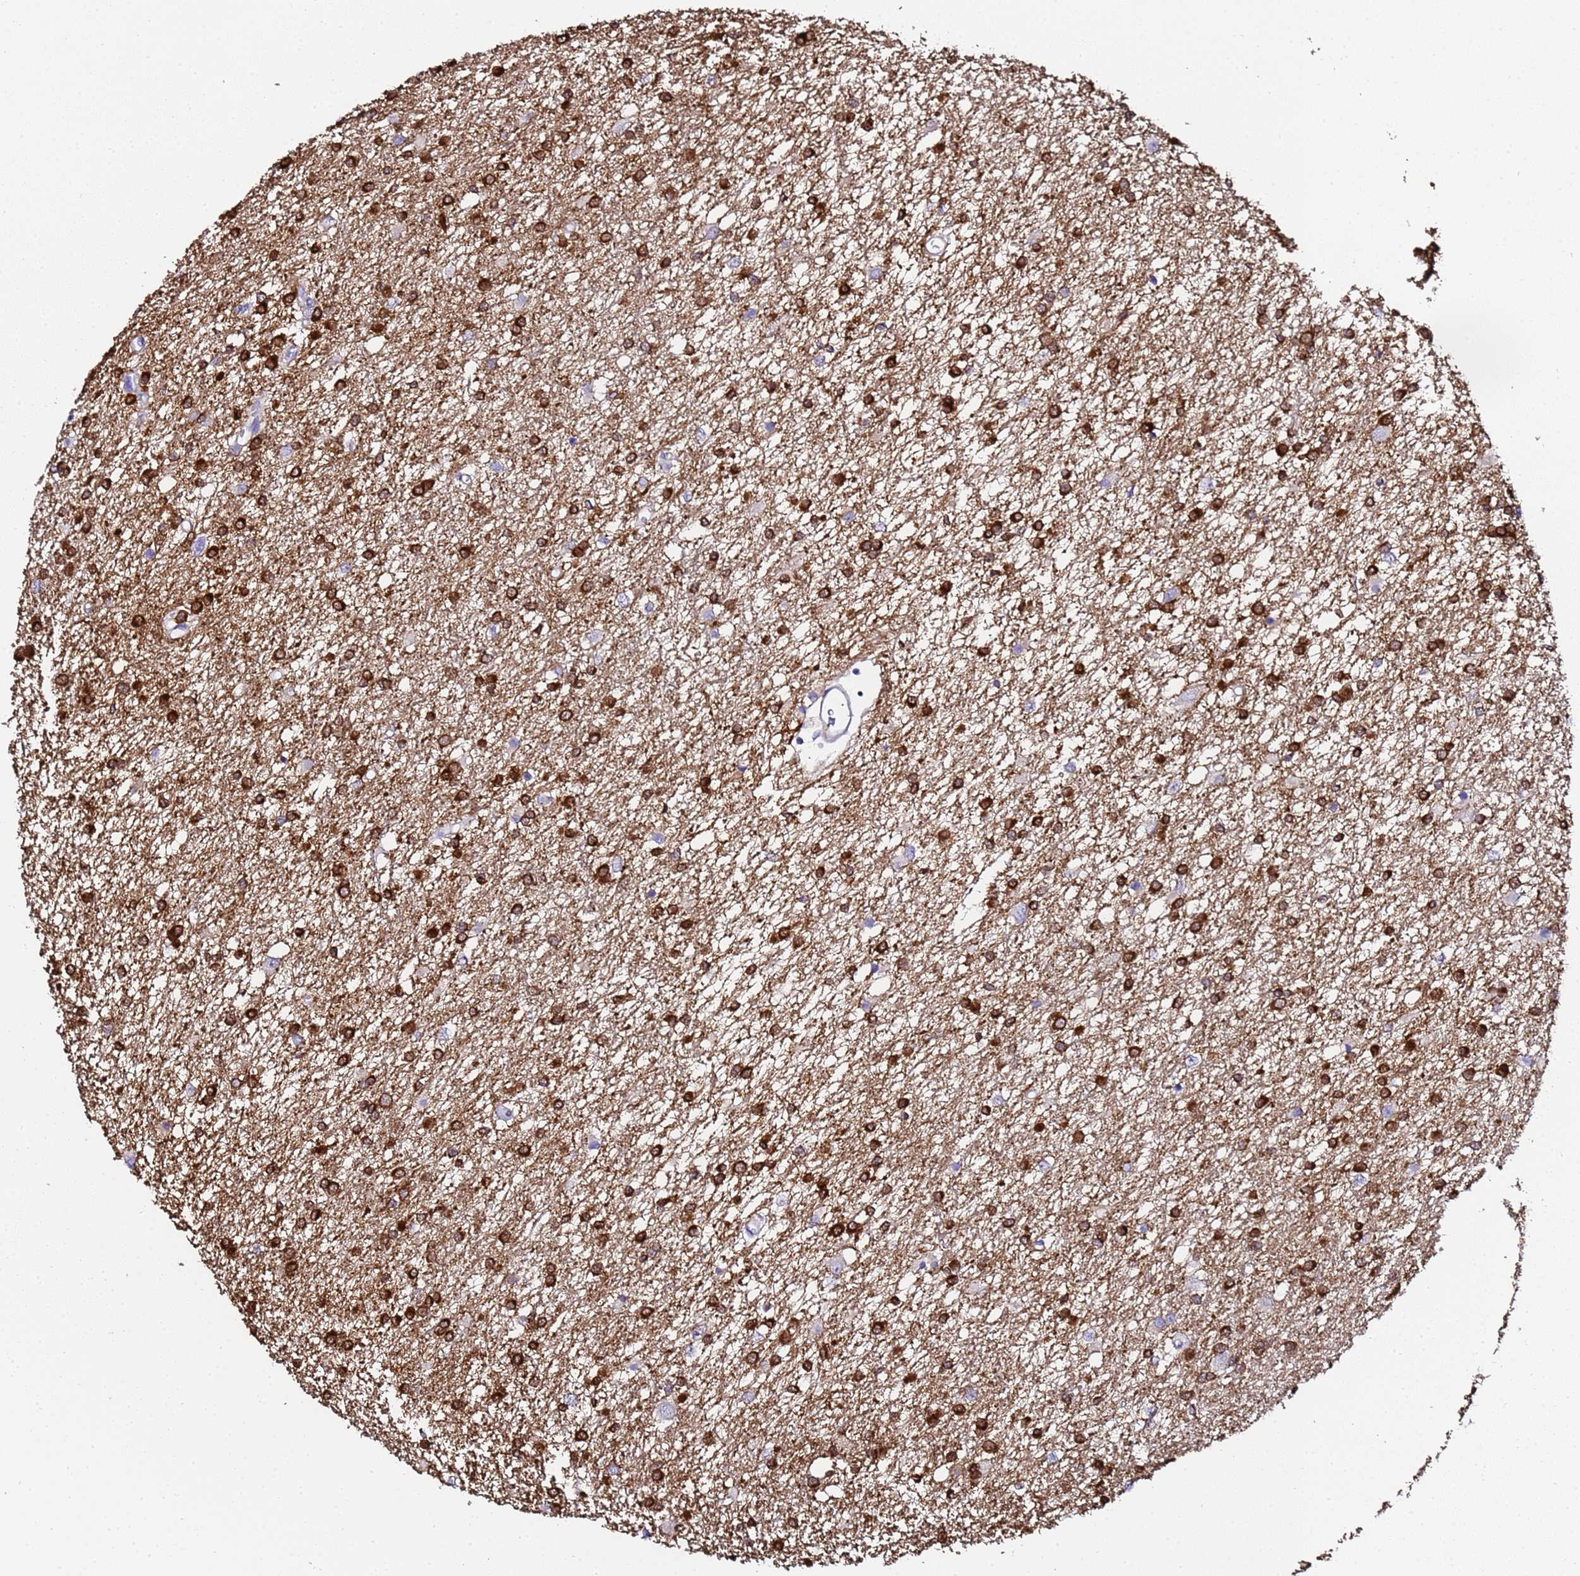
{"staining": {"intensity": "strong", "quantity": "25%-75%", "location": "cytoplasmic/membranous"}, "tissue": "glioma", "cell_type": "Tumor cells", "image_type": "cancer", "snomed": [{"axis": "morphology", "description": "Glioma, malignant, High grade"}, {"axis": "topography", "description": "Brain"}], "caption": "Brown immunohistochemical staining in human glioma shows strong cytoplasmic/membranous staining in about 25%-75% of tumor cells. (DAB (3,3'-diaminobenzidine) IHC with brightfield microscopy, high magnification).", "gene": "FTL", "patient": {"sex": "female", "age": 50}}